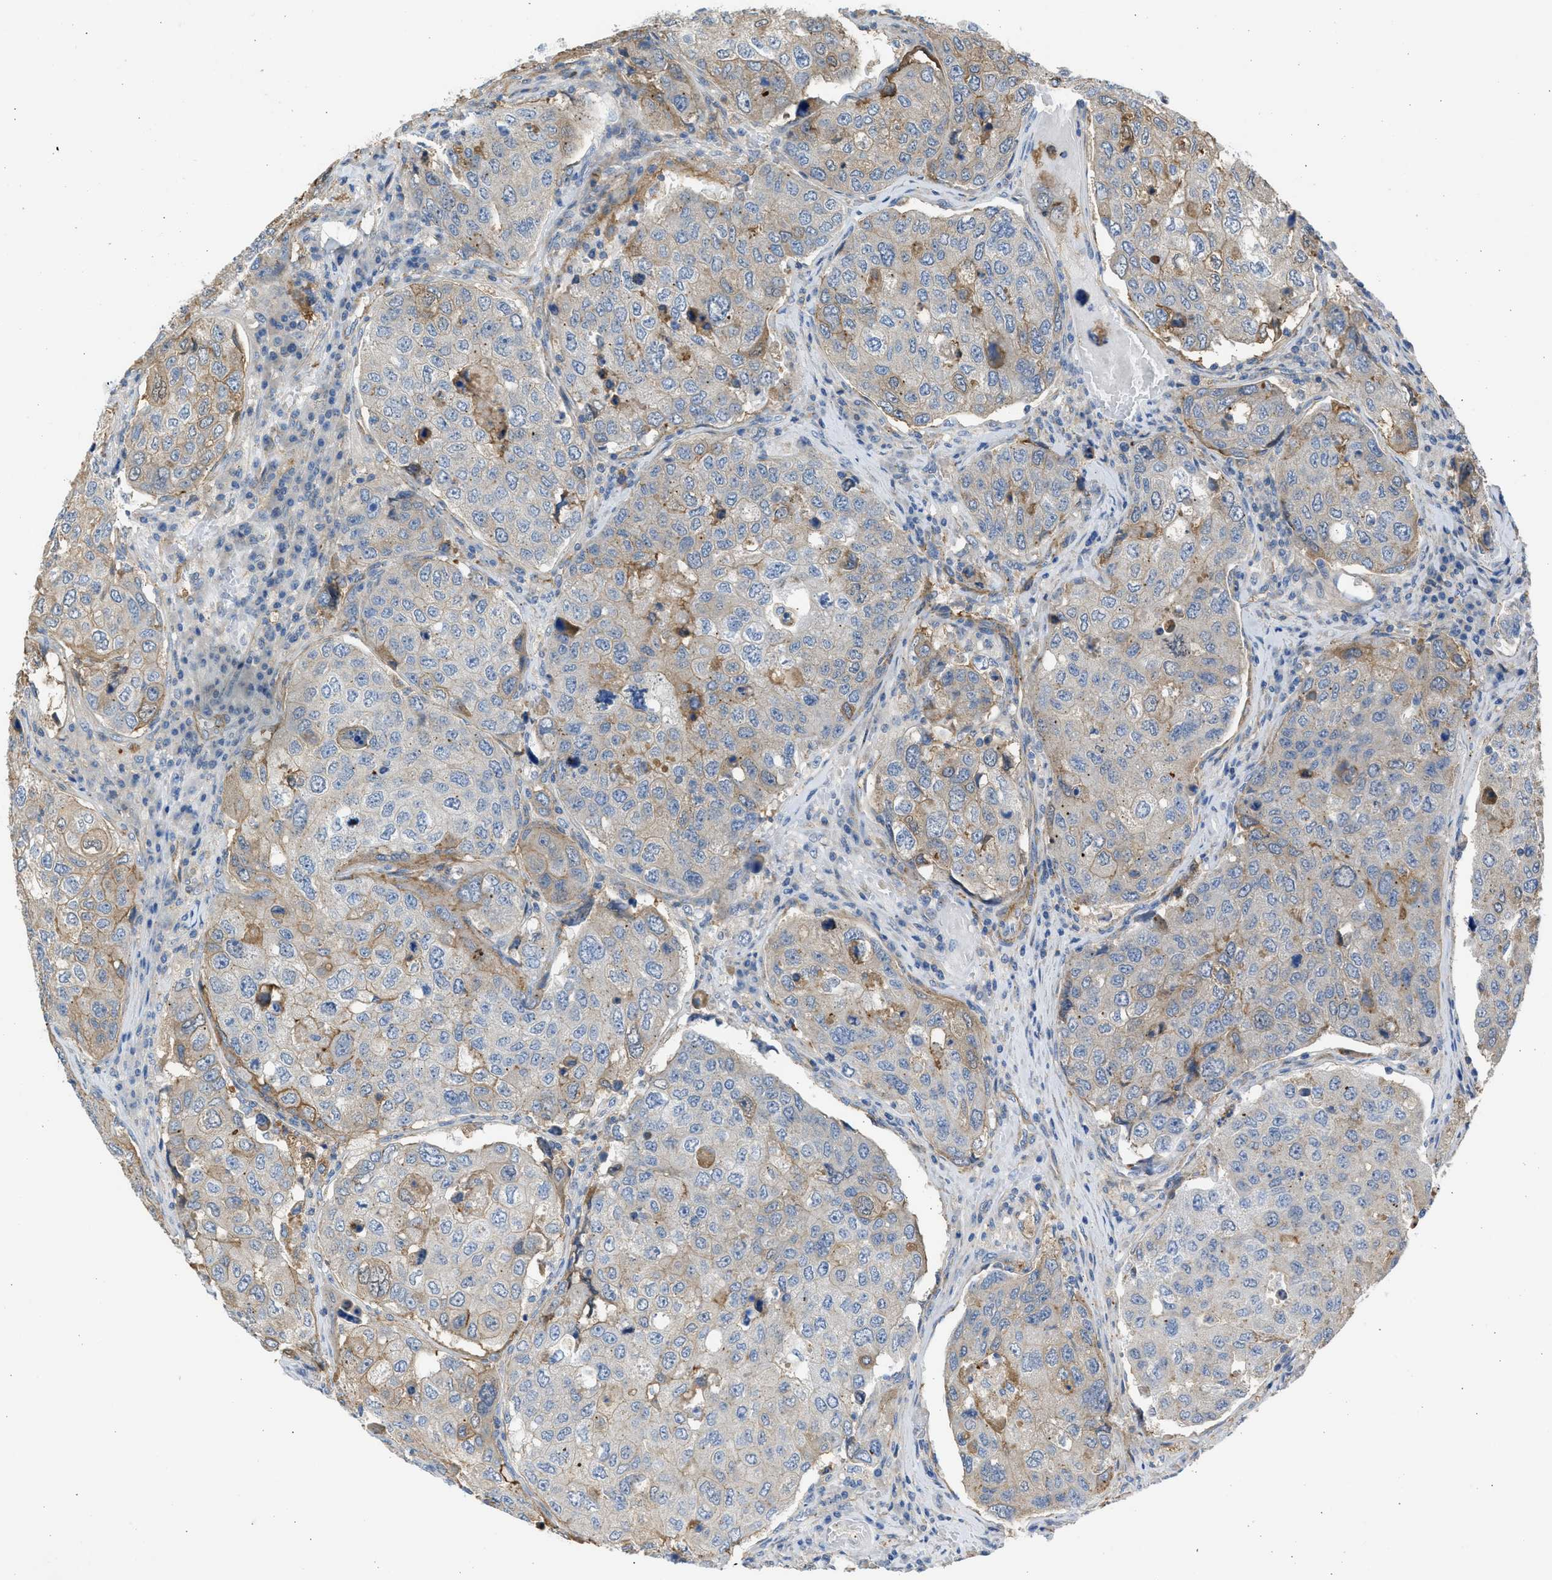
{"staining": {"intensity": "moderate", "quantity": "<25%", "location": "cytoplasmic/membranous"}, "tissue": "urothelial cancer", "cell_type": "Tumor cells", "image_type": "cancer", "snomed": [{"axis": "morphology", "description": "Urothelial carcinoma, High grade"}, {"axis": "topography", "description": "Lymph node"}, {"axis": "topography", "description": "Urinary bladder"}], "caption": "Immunohistochemistry micrograph of urothelial cancer stained for a protein (brown), which reveals low levels of moderate cytoplasmic/membranous staining in about <25% of tumor cells.", "gene": "PCNX3", "patient": {"sex": "male", "age": 51}}